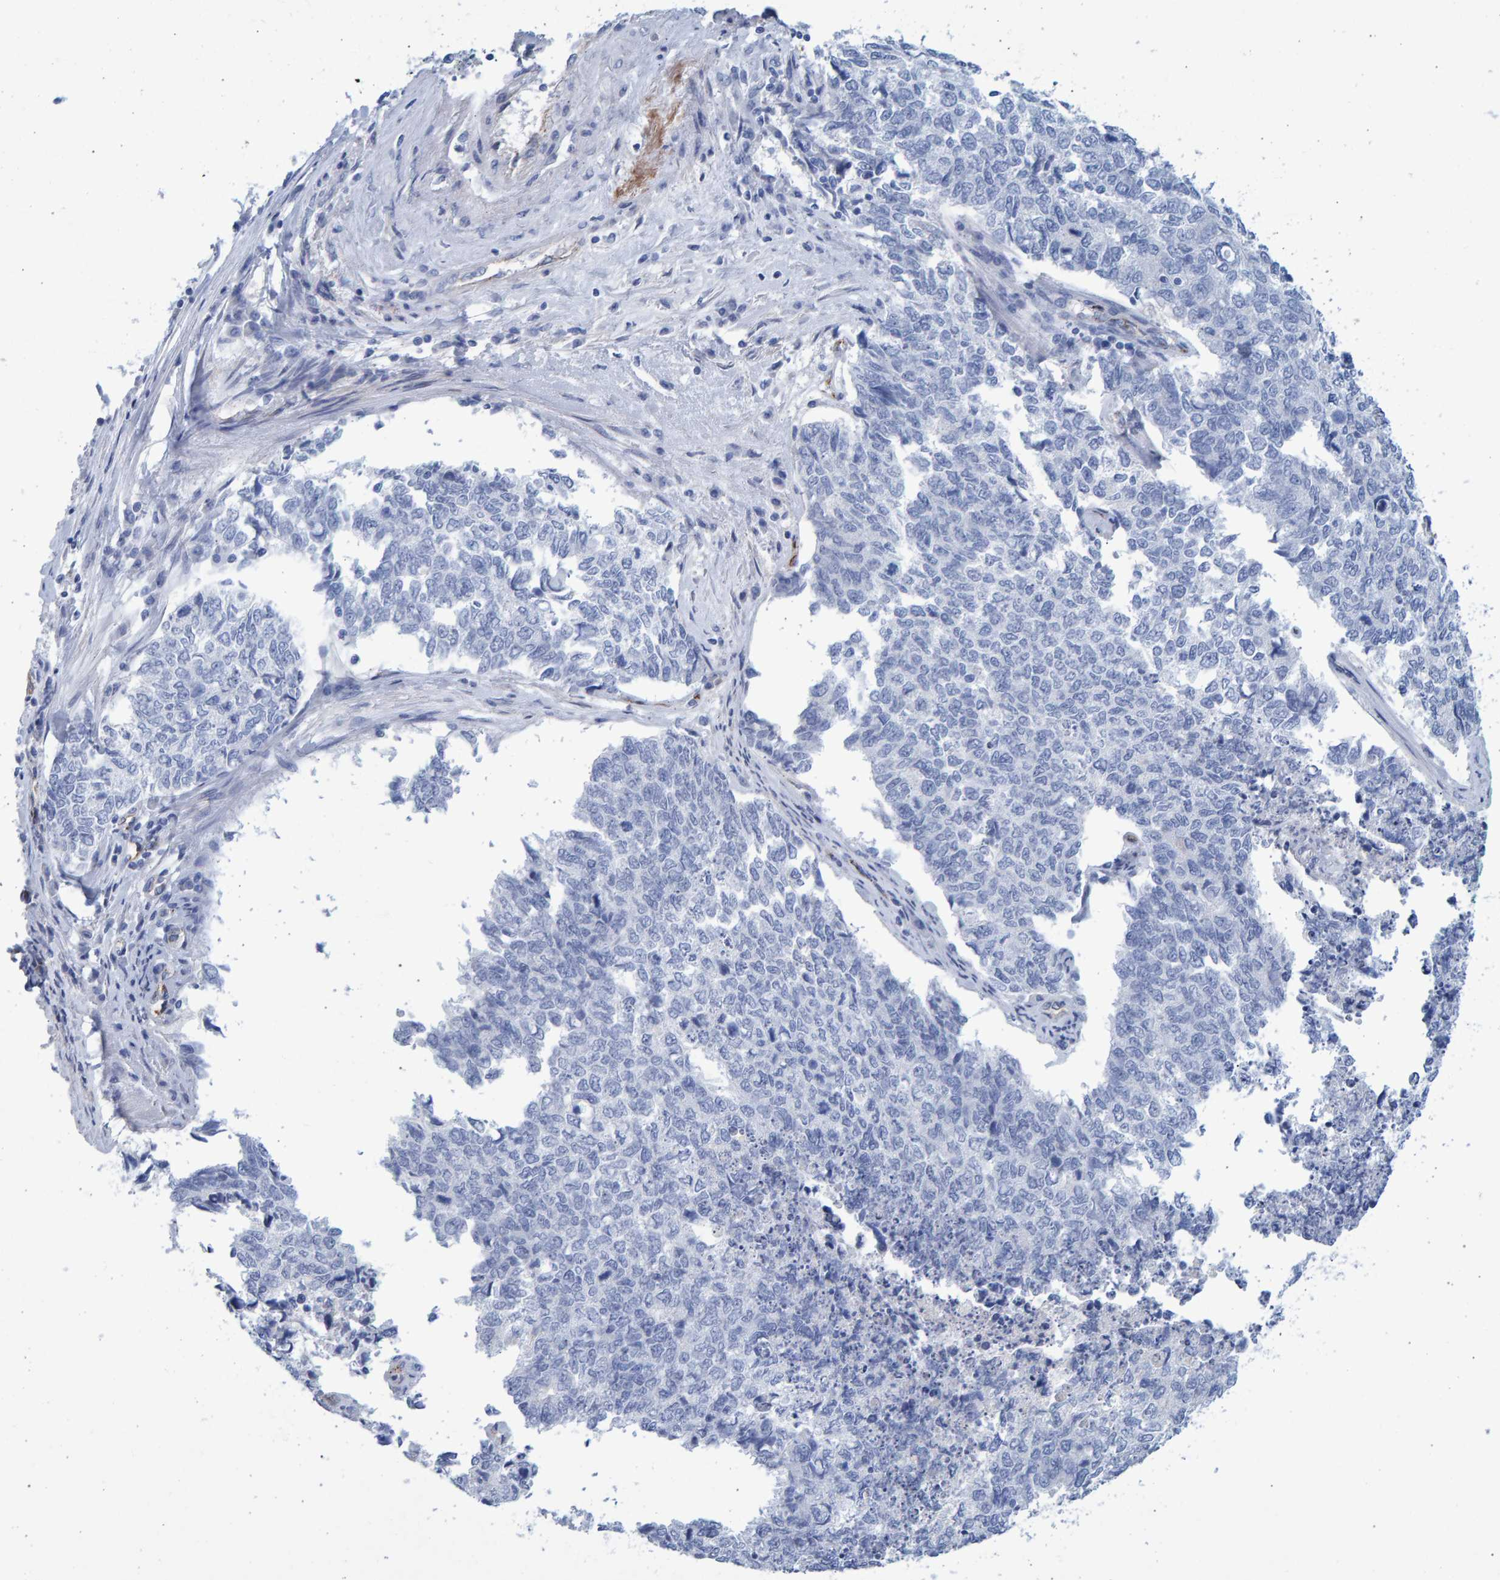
{"staining": {"intensity": "negative", "quantity": "none", "location": "none"}, "tissue": "cervical cancer", "cell_type": "Tumor cells", "image_type": "cancer", "snomed": [{"axis": "morphology", "description": "Squamous cell carcinoma, NOS"}, {"axis": "topography", "description": "Cervix"}], "caption": "The micrograph shows no significant expression in tumor cells of cervical cancer (squamous cell carcinoma).", "gene": "SLC34A3", "patient": {"sex": "female", "age": 63}}